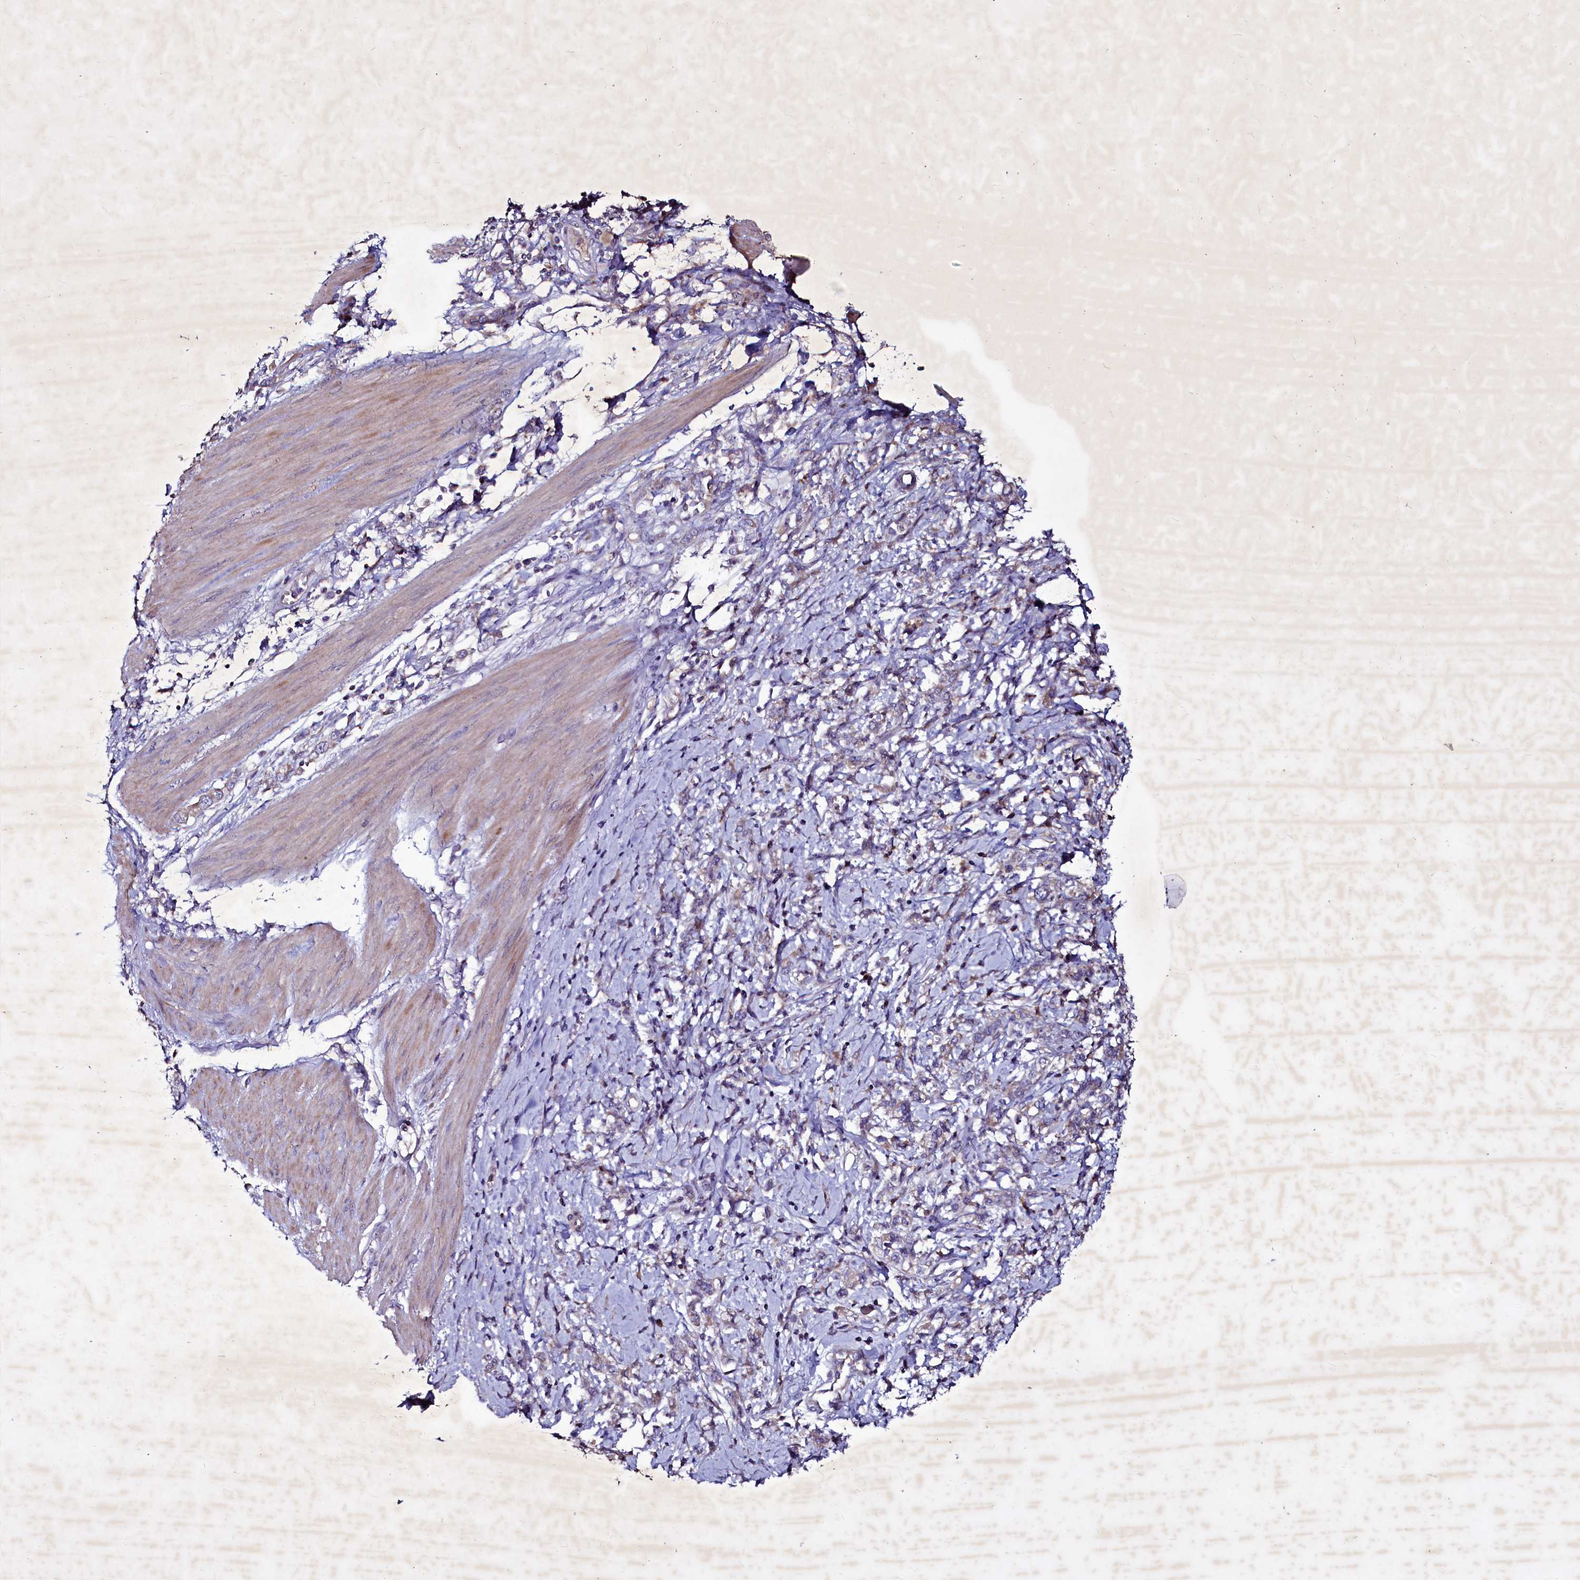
{"staining": {"intensity": "negative", "quantity": "none", "location": "none"}, "tissue": "stomach cancer", "cell_type": "Tumor cells", "image_type": "cancer", "snomed": [{"axis": "morphology", "description": "Adenocarcinoma, NOS"}, {"axis": "topography", "description": "Stomach"}], "caption": "Human adenocarcinoma (stomach) stained for a protein using immunohistochemistry reveals no positivity in tumor cells.", "gene": "SELENOT", "patient": {"sex": "female", "age": 76}}